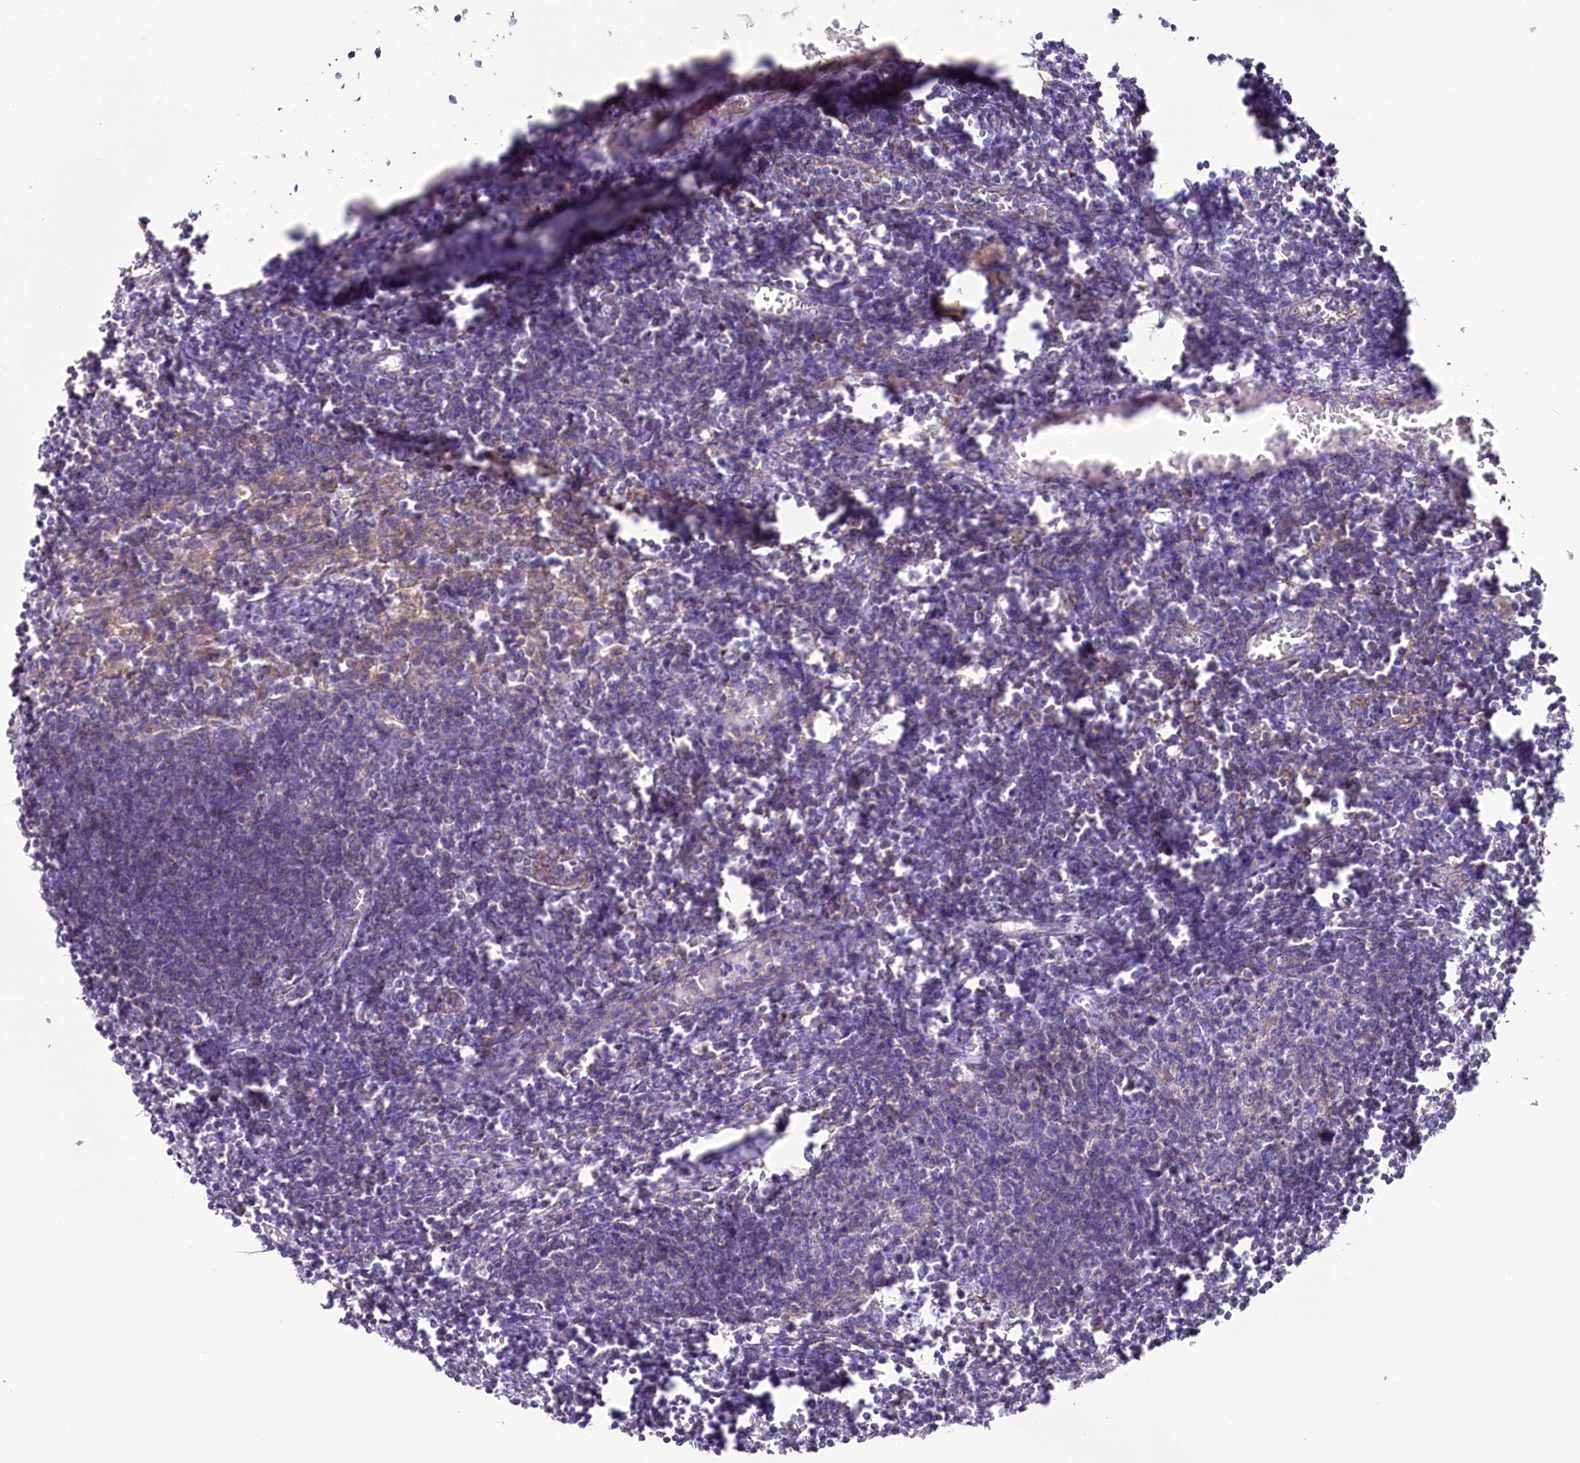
{"staining": {"intensity": "negative", "quantity": "none", "location": "none"}, "tissue": "lymph node", "cell_type": "Germinal center cells", "image_type": "normal", "snomed": [{"axis": "morphology", "description": "Normal tissue, NOS"}, {"axis": "morphology", "description": "Malignant melanoma, Metastatic site"}, {"axis": "topography", "description": "Lymph node"}], "caption": "The IHC micrograph has no significant positivity in germinal center cells of lymph node.", "gene": "STX6", "patient": {"sex": "male", "age": 41}}